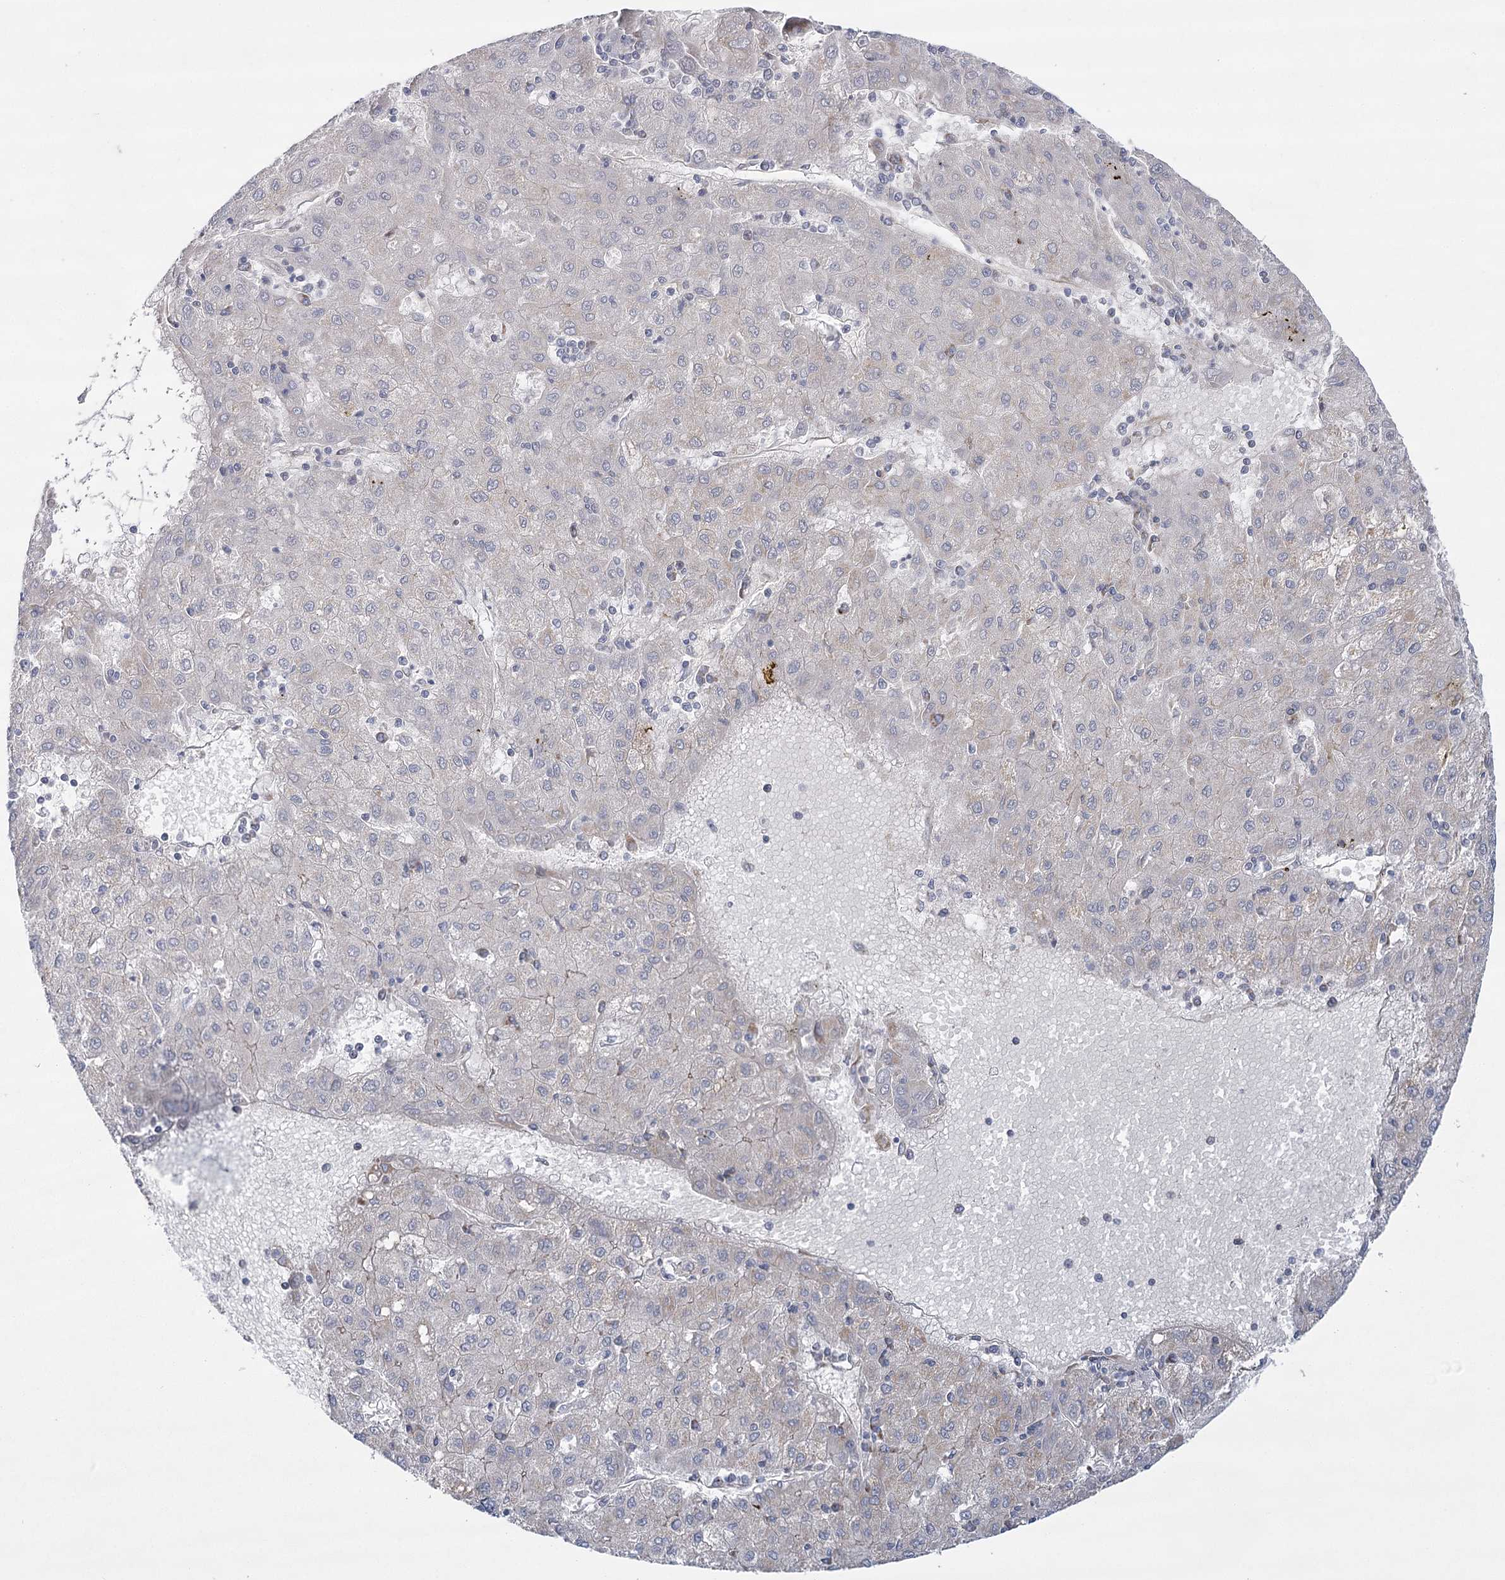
{"staining": {"intensity": "negative", "quantity": "none", "location": "none"}, "tissue": "liver cancer", "cell_type": "Tumor cells", "image_type": "cancer", "snomed": [{"axis": "morphology", "description": "Carcinoma, Hepatocellular, NOS"}, {"axis": "topography", "description": "Liver"}], "caption": "Immunohistochemical staining of human liver cancer (hepatocellular carcinoma) shows no significant positivity in tumor cells.", "gene": "SNX7", "patient": {"sex": "male", "age": 72}}